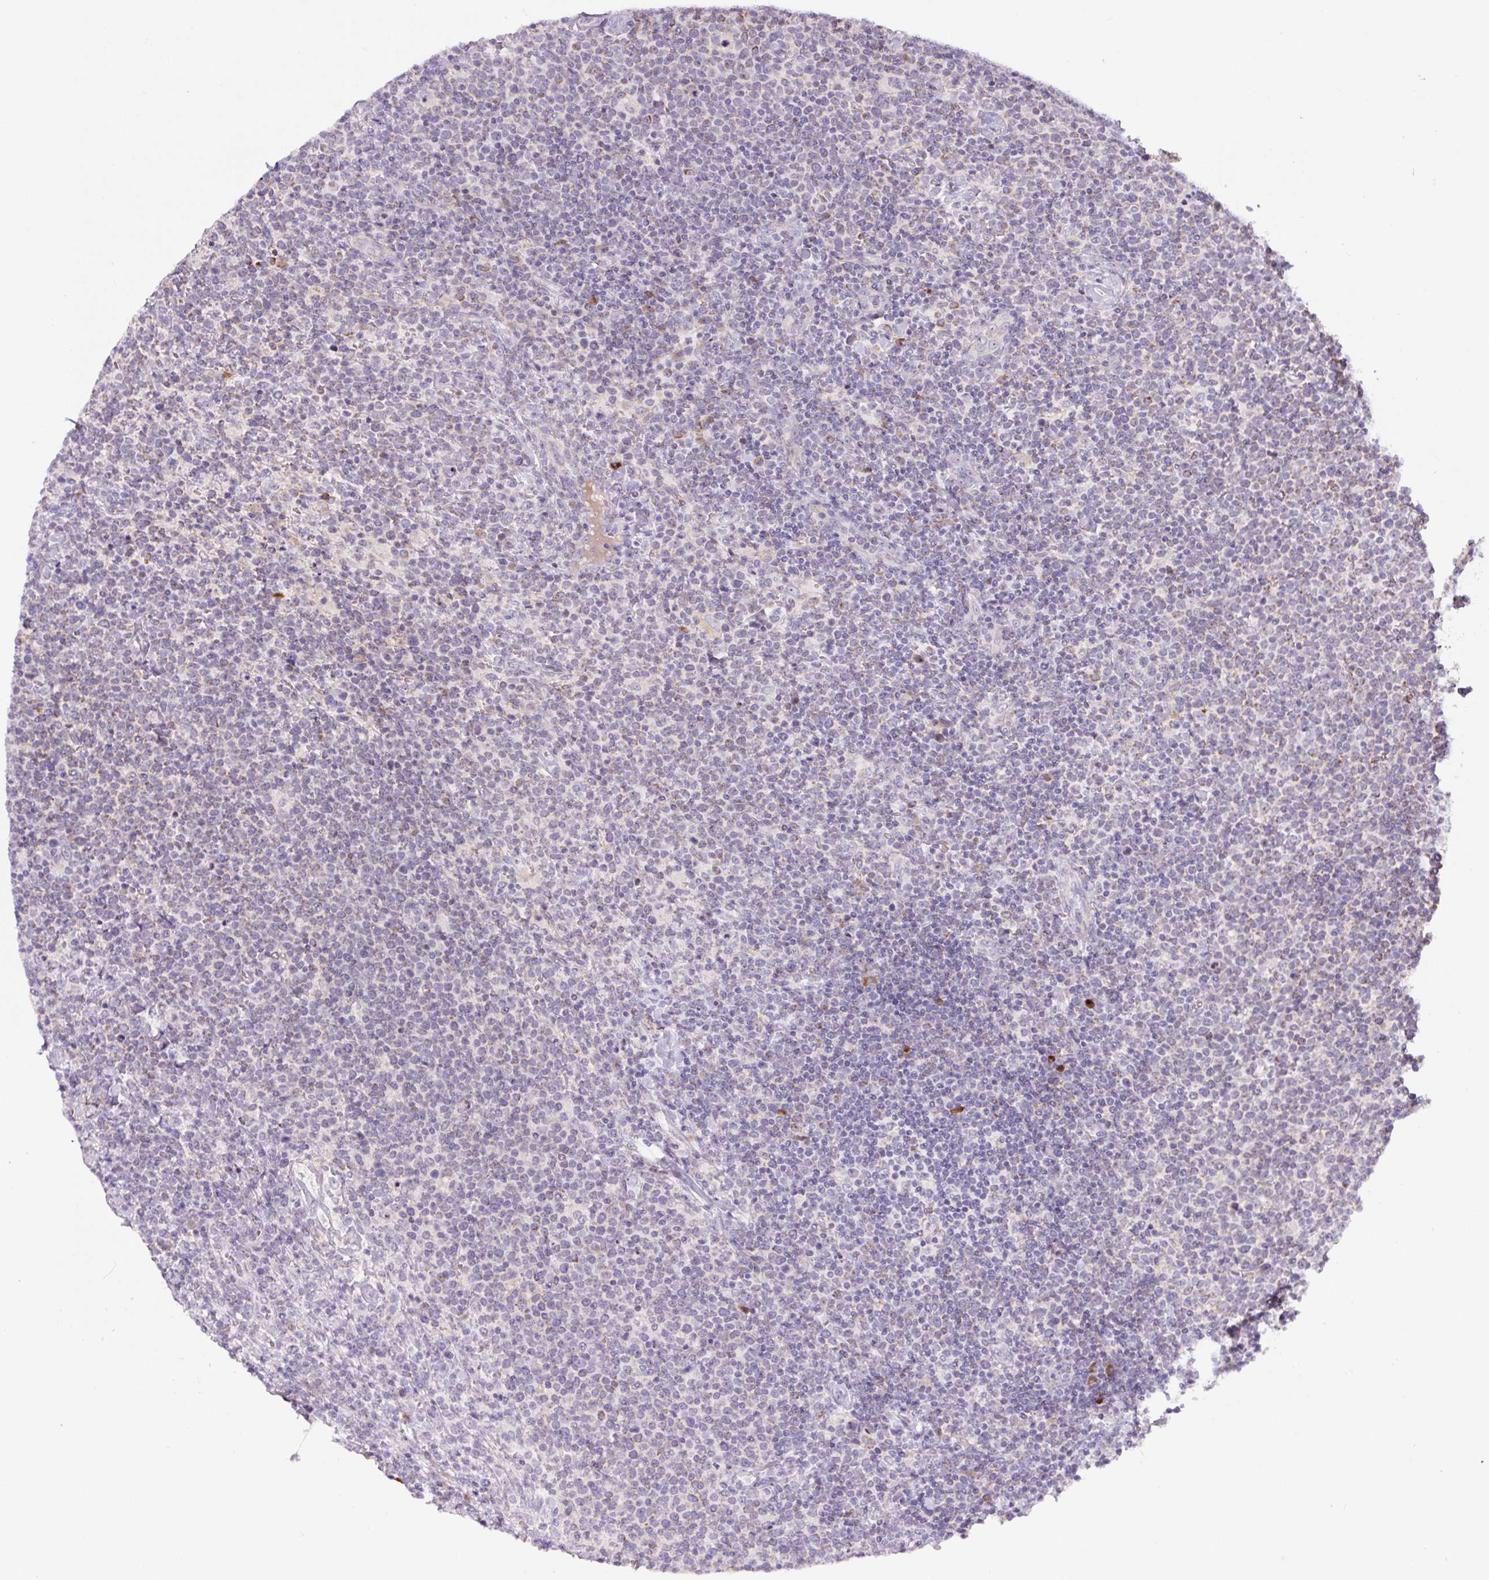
{"staining": {"intensity": "negative", "quantity": "none", "location": "none"}, "tissue": "lymphoma", "cell_type": "Tumor cells", "image_type": "cancer", "snomed": [{"axis": "morphology", "description": "Malignant lymphoma, non-Hodgkin's type, High grade"}, {"axis": "topography", "description": "Lymph node"}], "caption": "Tumor cells are negative for brown protein staining in high-grade malignant lymphoma, non-Hodgkin's type.", "gene": "ZNF596", "patient": {"sex": "male", "age": 61}}